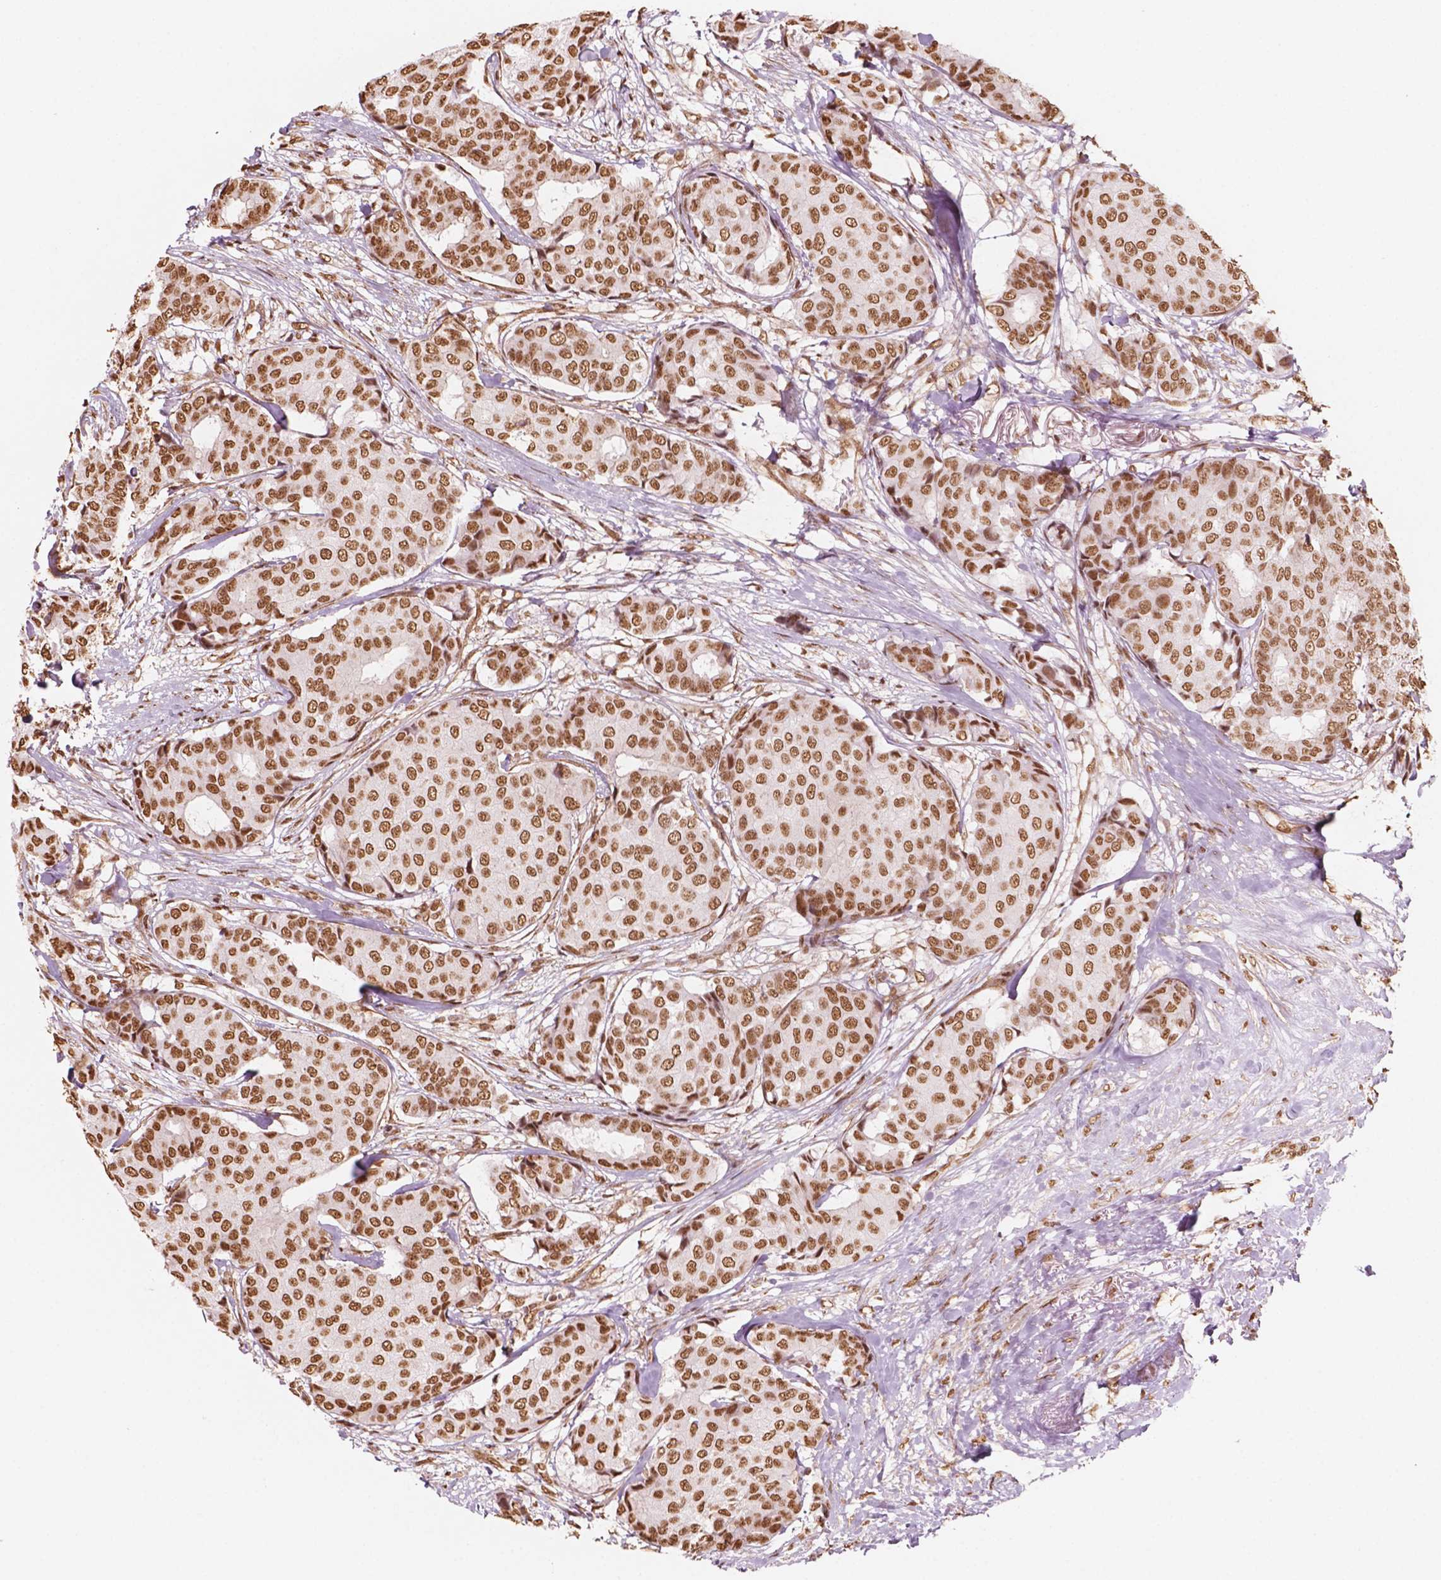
{"staining": {"intensity": "moderate", "quantity": ">75%", "location": "nuclear"}, "tissue": "breast cancer", "cell_type": "Tumor cells", "image_type": "cancer", "snomed": [{"axis": "morphology", "description": "Duct carcinoma"}, {"axis": "topography", "description": "Breast"}], "caption": "Immunohistochemical staining of breast cancer (infiltrating ductal carcinoma) demonstrates medium levels of moderate nuclear protein staining in about >75% of tumor cells.", "gene": "GTF3C5", "patient": {"sex": "female", "age": 75}}